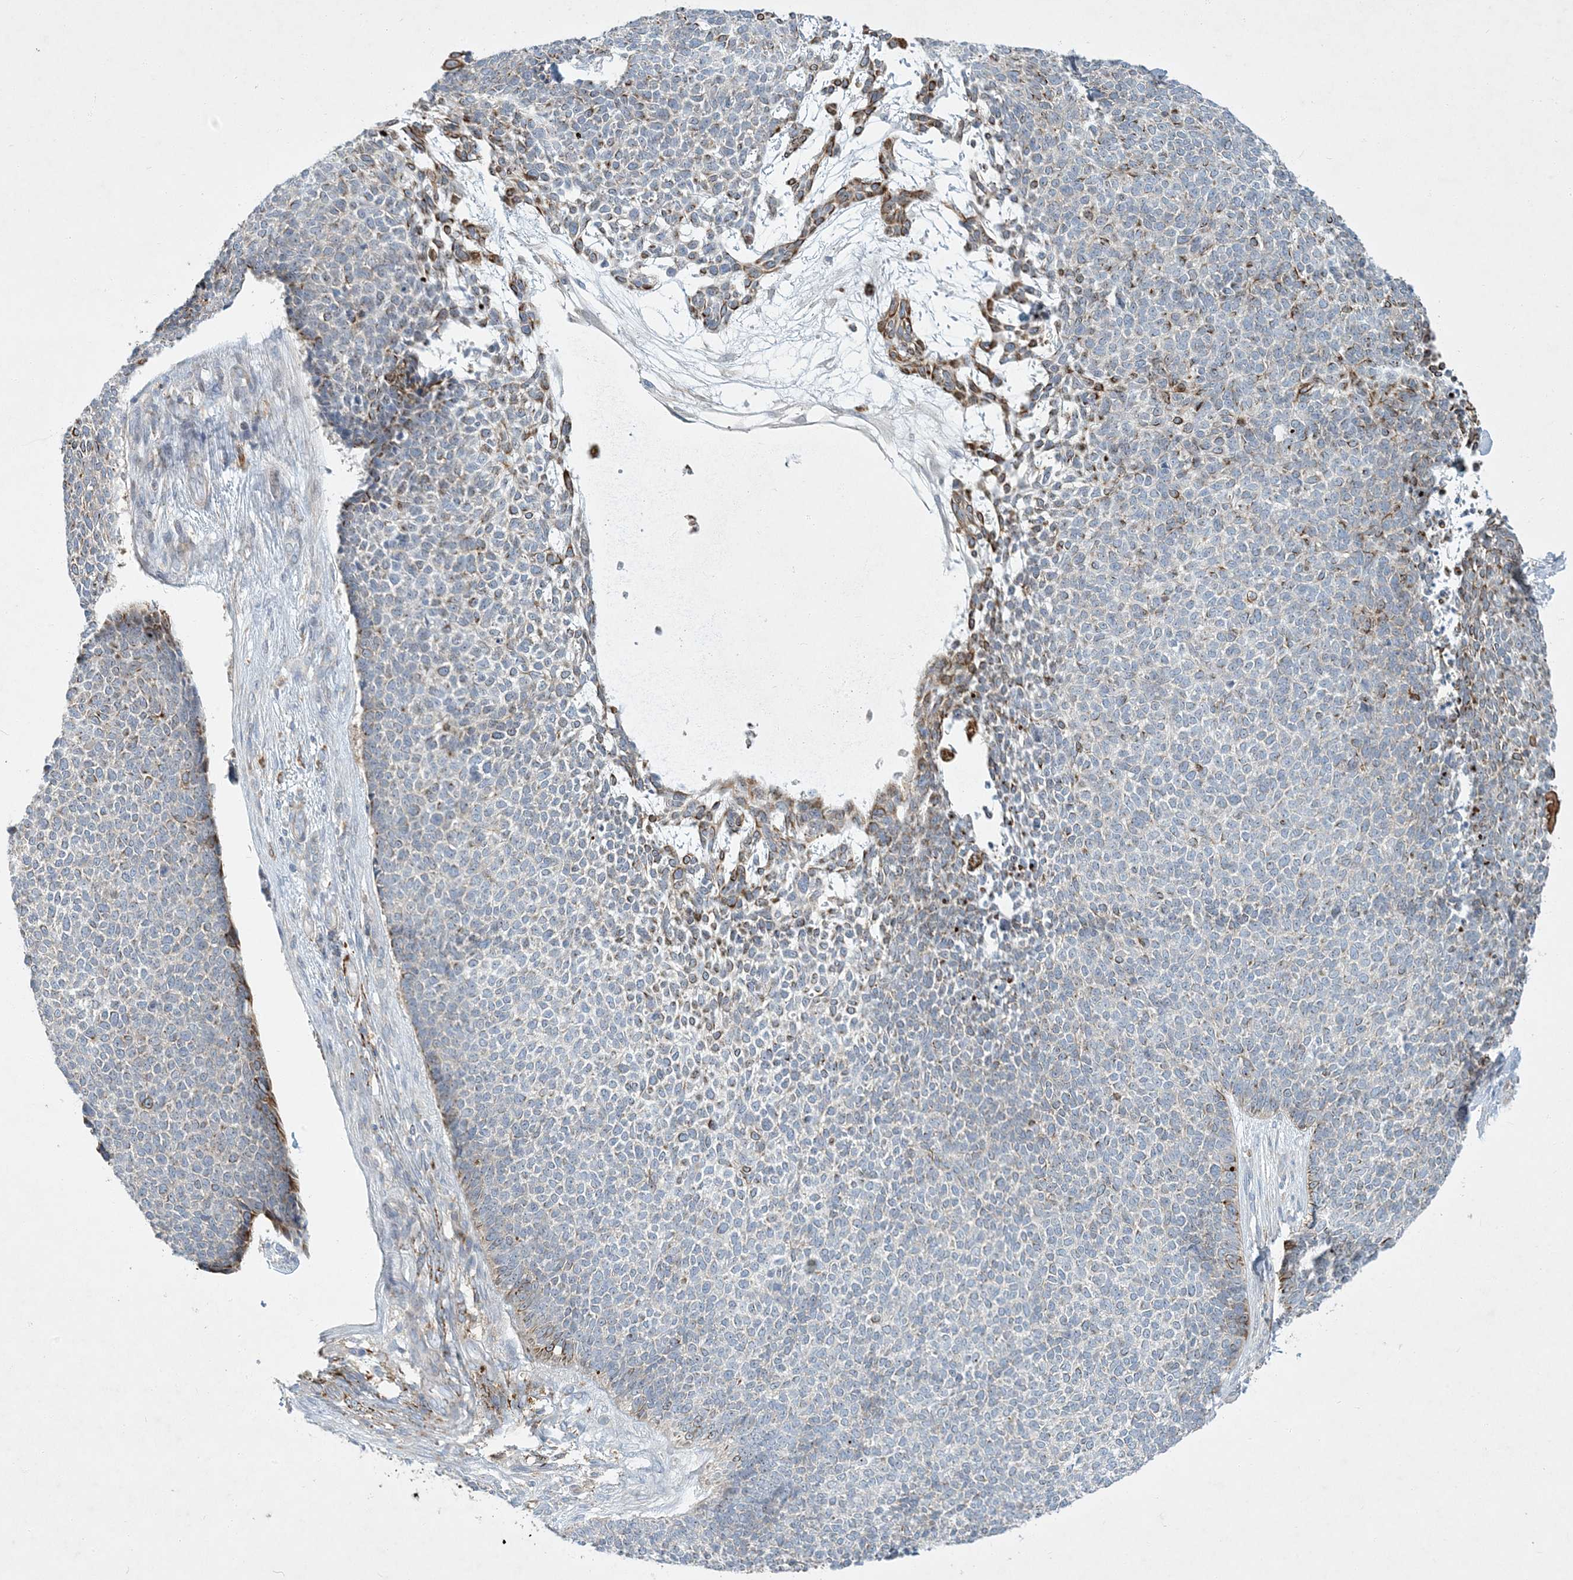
{"staining": {"intensity": "moderate", "quantity": "<25%", "location": "cytoplasmic/membranous"}, "tissue": "skin cancer", "cell_type": "Tumor cells", "image_type": "cancer", "snomed": [{"axis": "morphology", "description": "Basal cell carcinoma"}, {"axis": "topography", "description": "Skin"}], "caption": "IHC histopathology image of human skin basal cell carcinoma stained for a protein (brown), which reveals low levels of moderate cytoplasmic/membranous expression in approximately <25% of tumor cells.", "gene": "LTN1", "patient": {"sex": "female", "age": 84}}